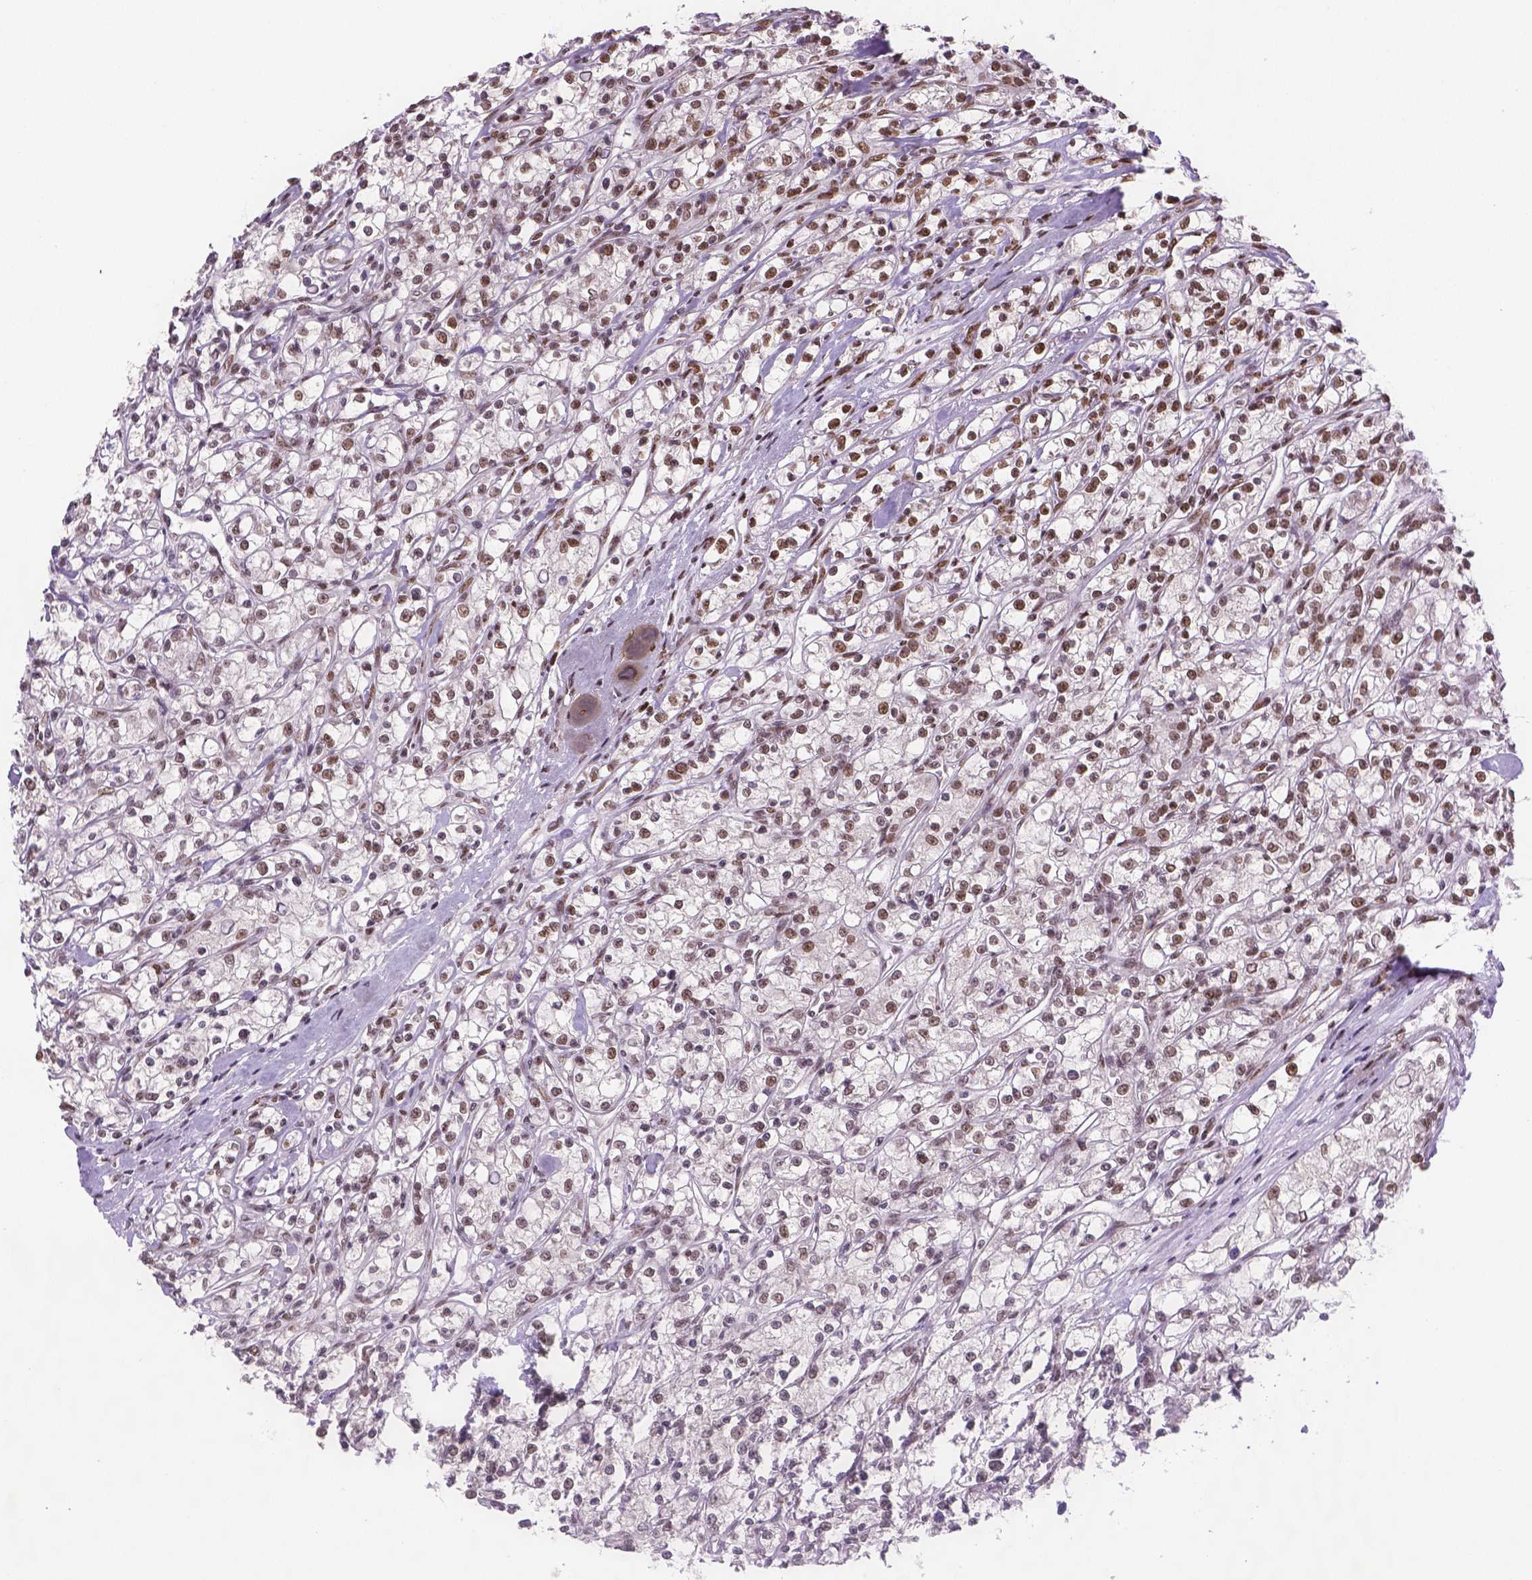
{"staining": {"intensity": "moderate", "quantity": "25%-75%", "location": "nuclear"}, "tissue": "renal cancer", "cell_type": "Tumor cells", "image_type": "cancer", "snomed": [{"axis": "morphology", "description": "Adenocarcinoma, NOS"}, {"axis": "topography", "description": "Kidney"}], "caption": "Immunohistochemistry (IHC) (DAB) staining of adenocarcinoma (renal) displays moderate nuclear protein staining in approximately 25%-75% of tumor cells.", "gene": "FANCE", "patient": {"sex": "female", "age": 59}}